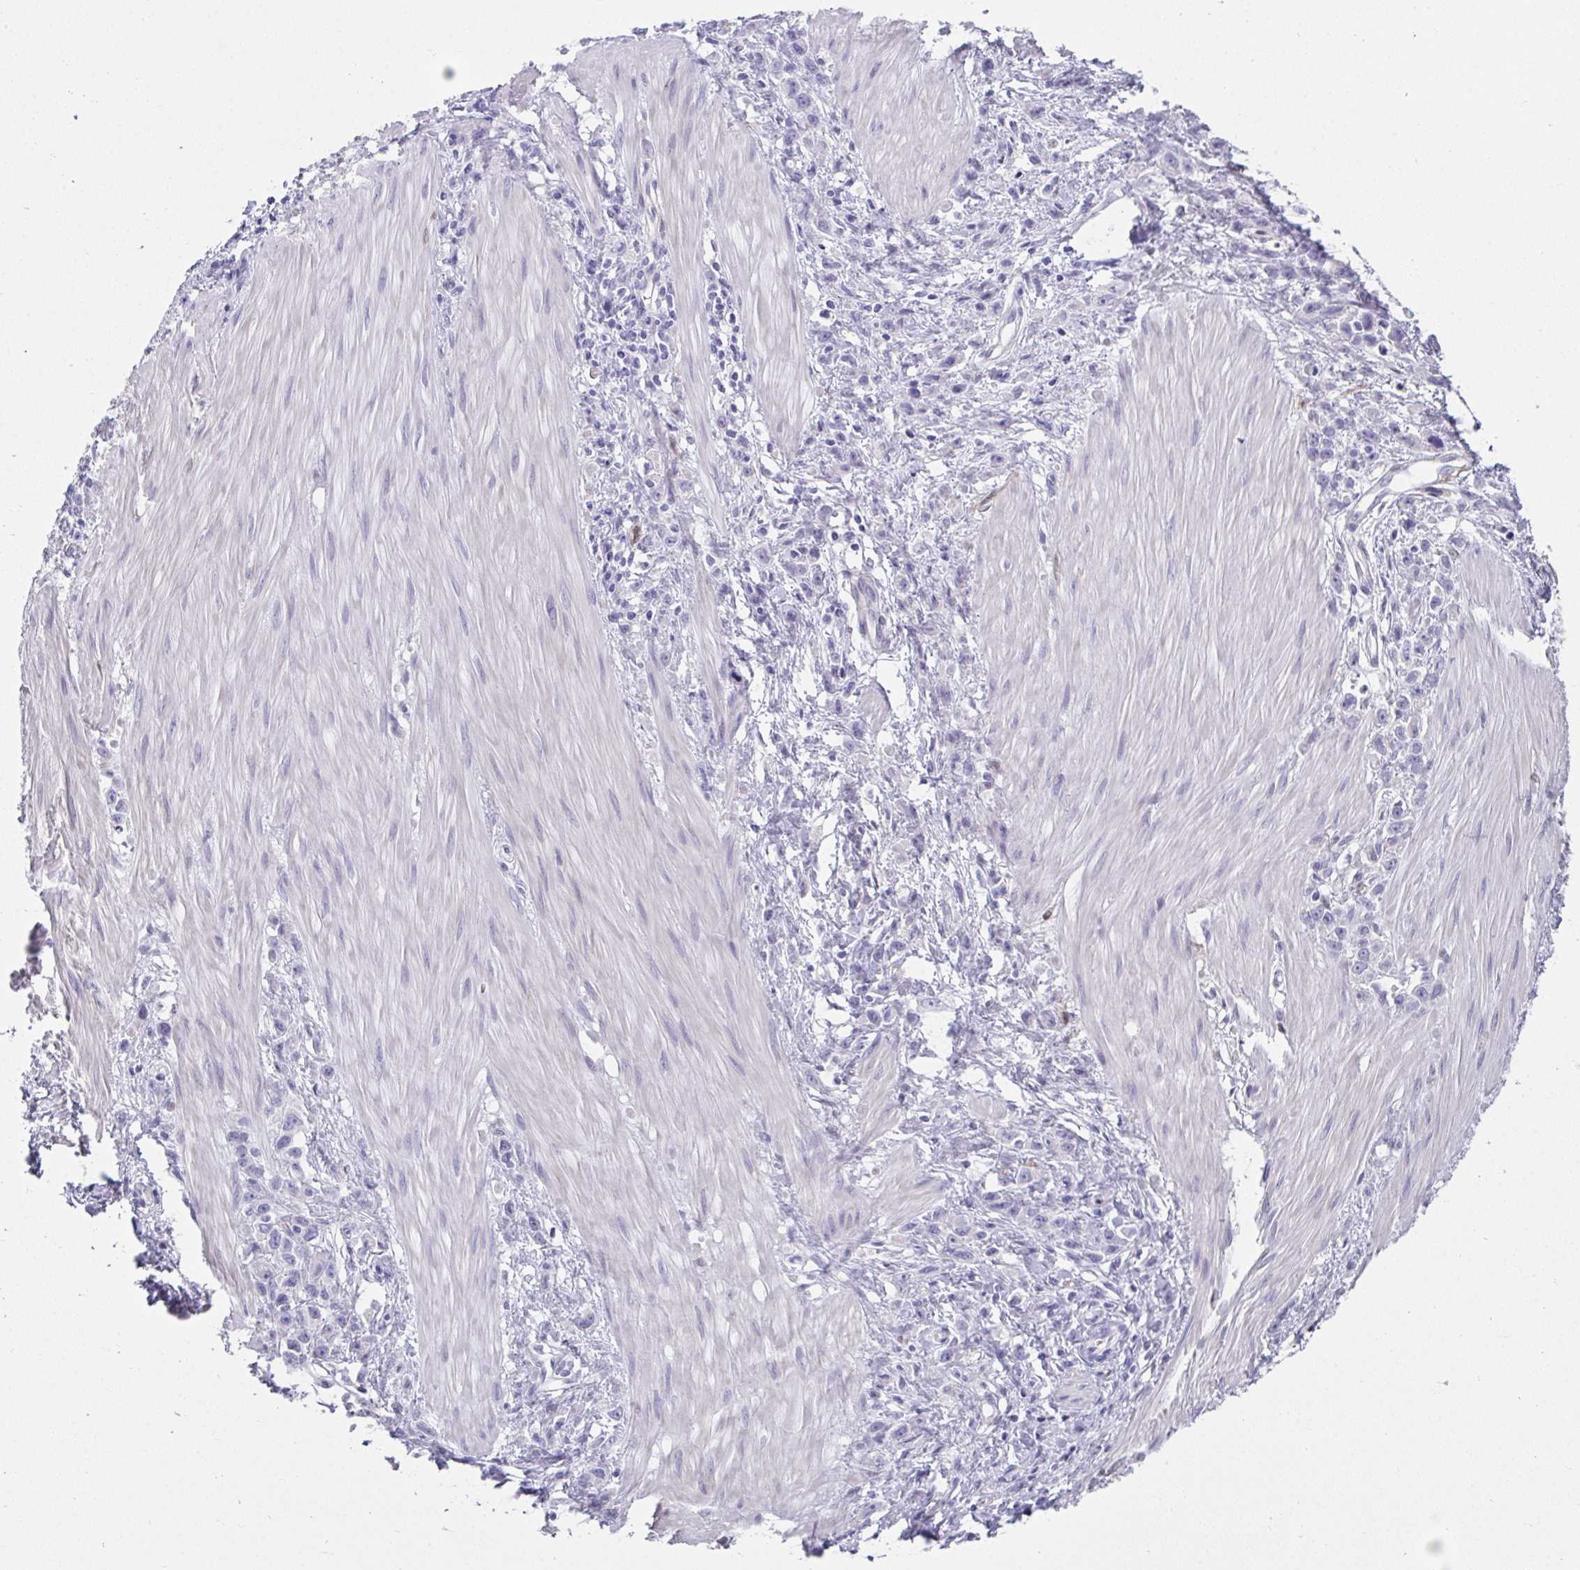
{"staining": {"intensity": "negative", "quantity": "none", "location": "none"}, "tissue": "stomach cancer", "cell_type": "Tumor cells", "image_type": "cancer", "snomed": [{"axis": "morphology", "description": "Adenocarcinoma, NOS"}, {"axis": "topography", "description": "Stomach"}], "caption": "This is an immunohistochemistry histopathology image of human stomach cancer (adenocarcinoma). There is no staining in tumor cells.", "gene": "RBP1", "patient": {"sex": "male", "age": 47}}